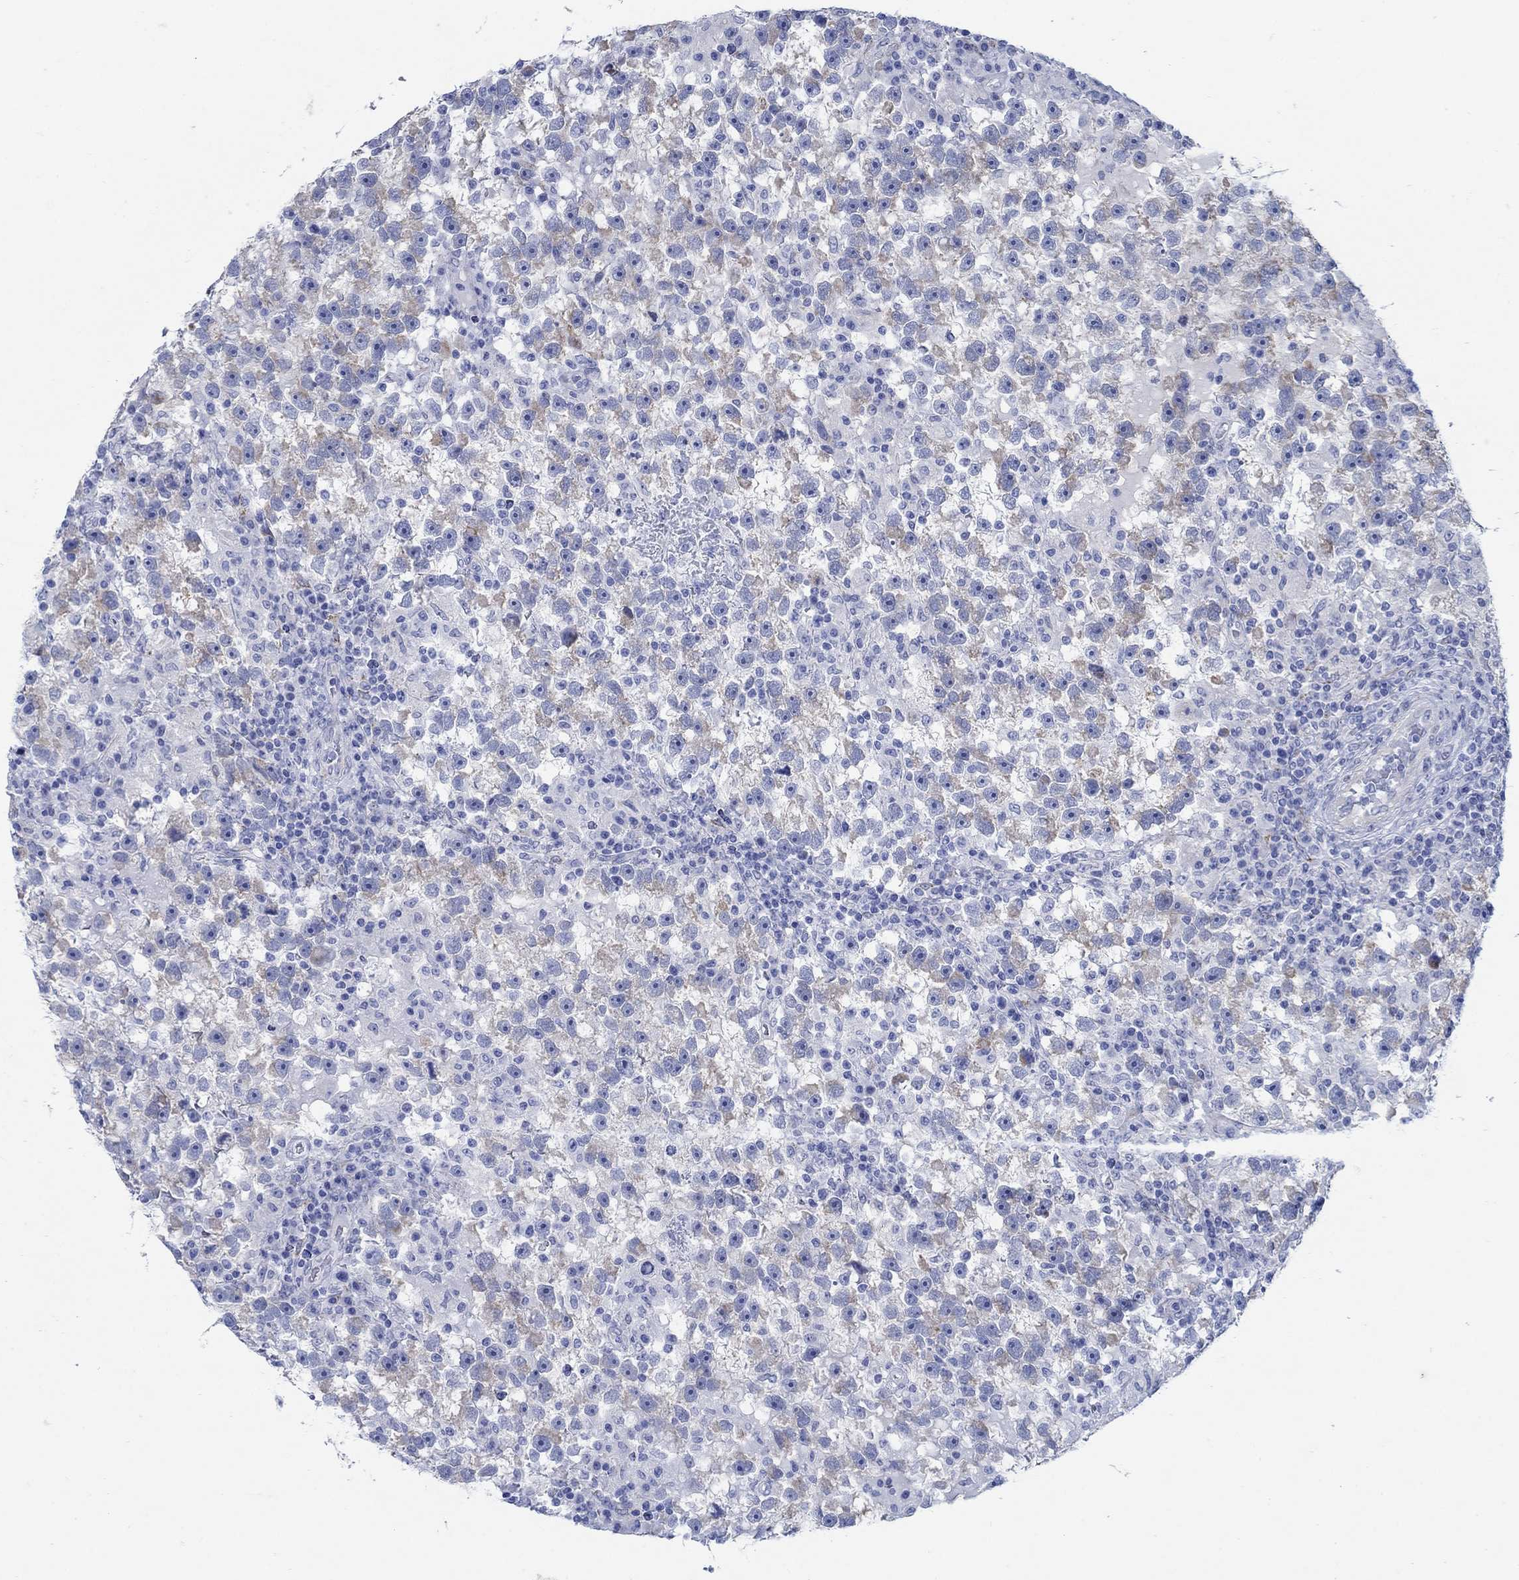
{"staining": {"intensity": "weak", "quantity": "25%-75%", "location": "cytoplasmic/membranous"}, "tissue": "testis cancer", "cell_type": "Tumor cells", "image_type": "cancer", "snomed": [{"axis": "morphology", "description": "Seminoma, NOS"}, {"axis": "topography", "description": "Testis"}], "caption": "Tumor cells exhibit low levels of weak cytoplasmic/membranous staining in approximately 25%-75% of cells in testis seminoma. (DAB (3,3'-diaminobenzidine) IHC with brightfield microscopy, high magnification).", "gene": "ZDHHC14", "patient": {"sex": "male", "age": 47}}